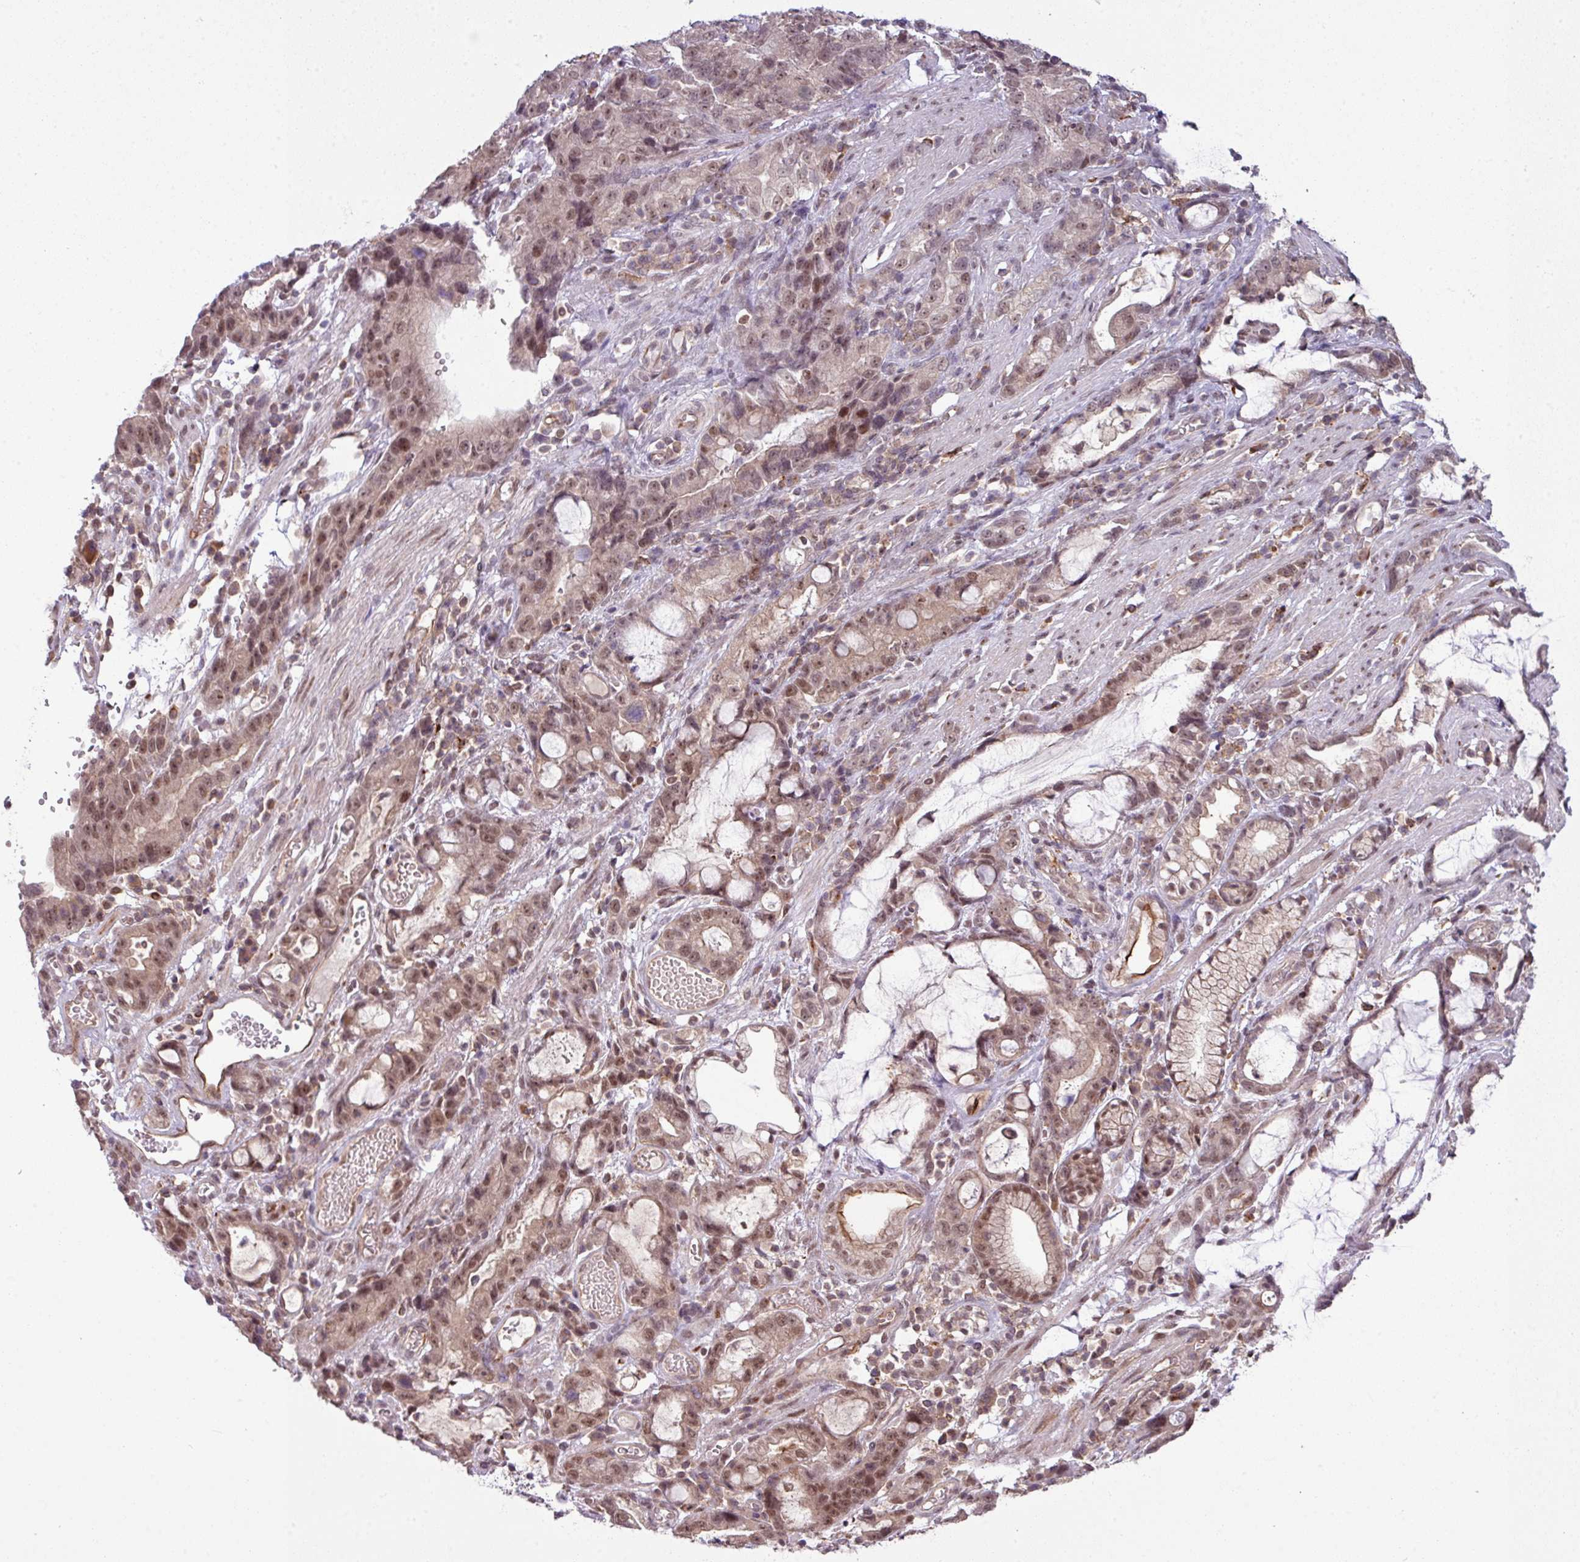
{"staining": {"intensity": "moderate", "quantity": ">75%", "location": "nuclear"}, "tissue": "stomach cancer", "cell_type": "Tumor cells", "image_type": "cancer", "snomed": [{"axis": "morphology", "description": "Adenocarcinoma, NOS"}, {"axis": "topography", "description": "Stomach"}], "caption": "This histopathology image shows immunohistochemistry (IHC) staining of human stomach cancer (adenocarcinoma), with medium moderate nuclear positivity in about >75% of tumor cells.", "gene": "ZC2HC1C", "patient": {"sex": "male", "age": 55}}